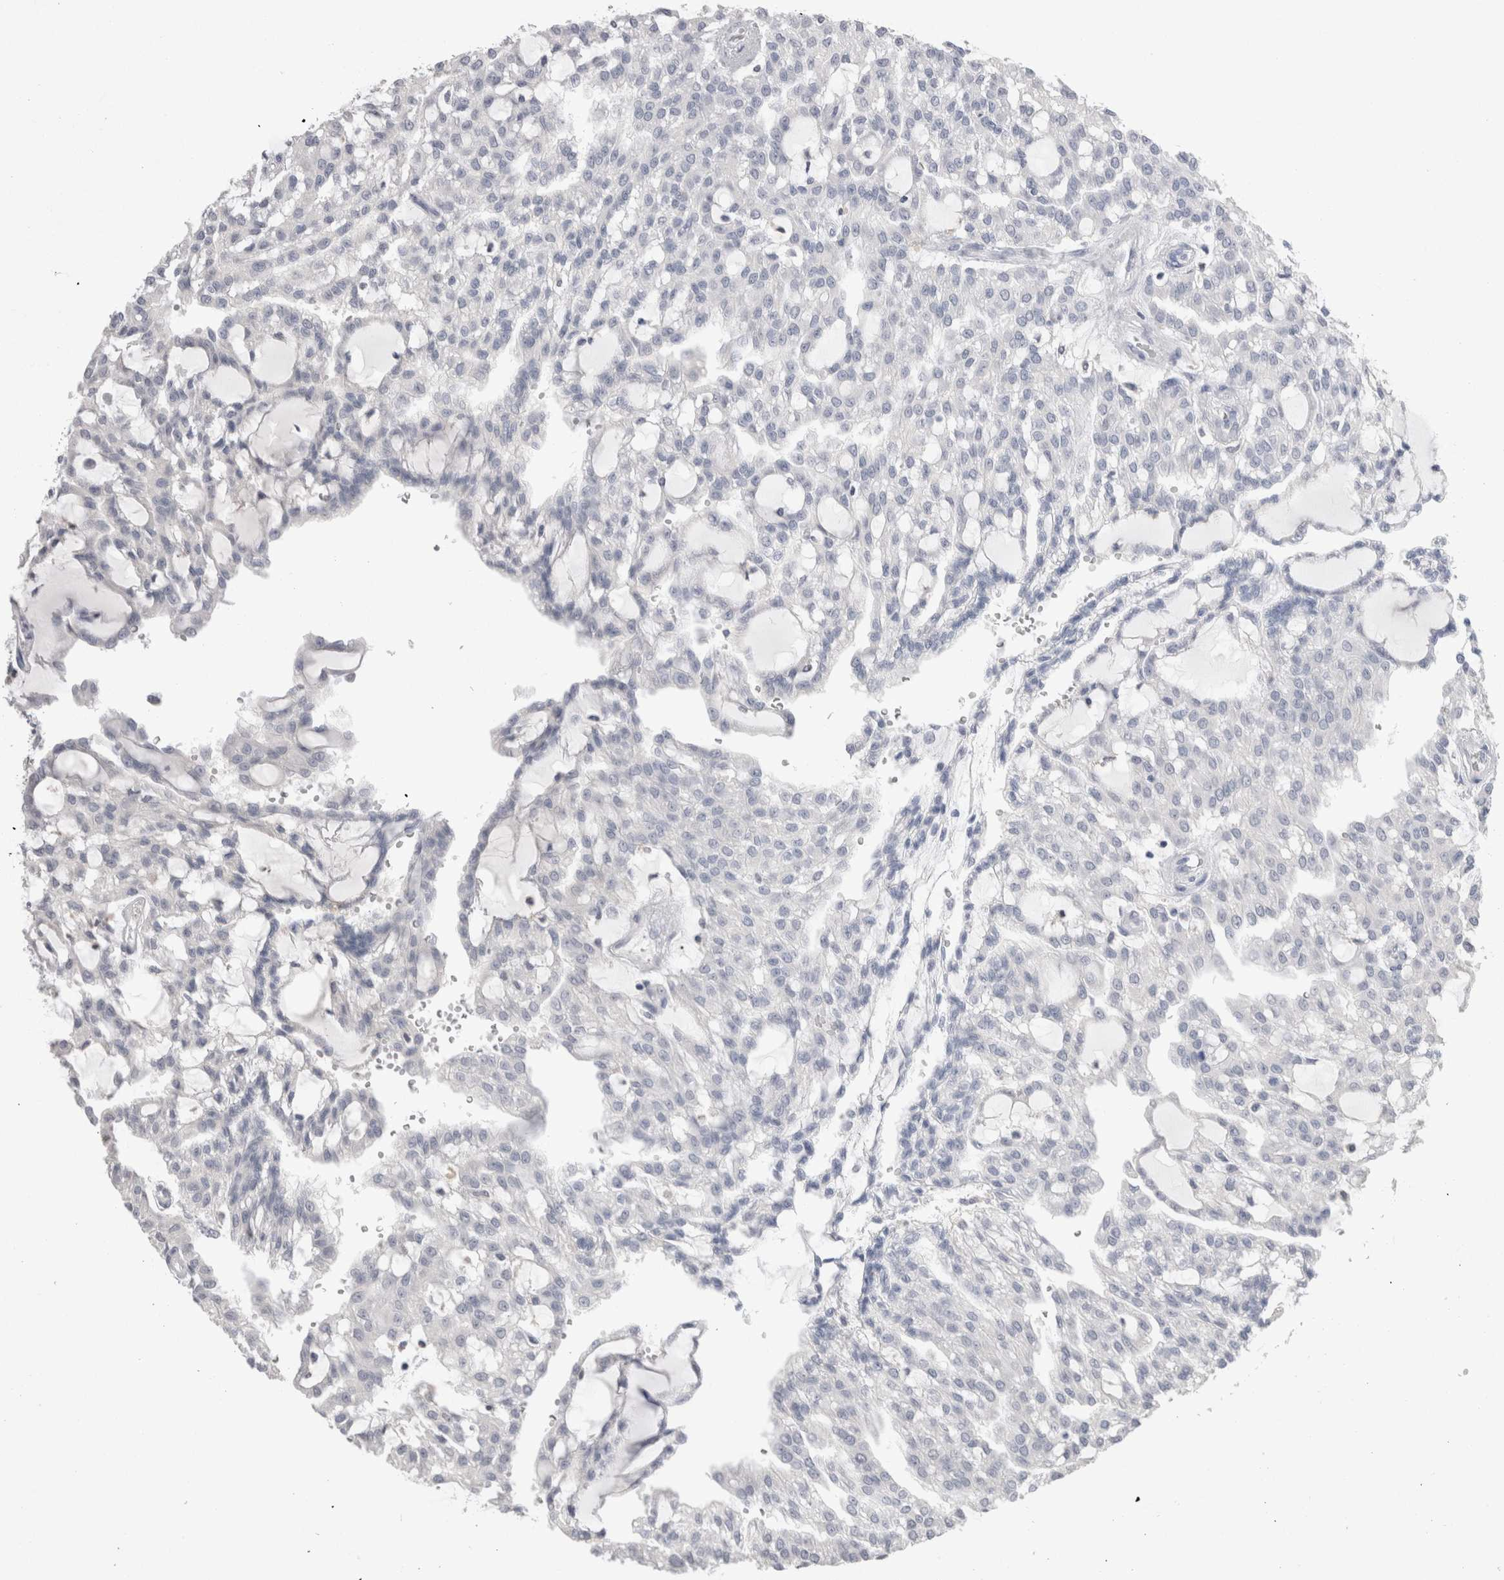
{"staining": {"intensity": "negative", "quantity": "none", "location": "none"}, "tissue": "renal cancer", "cell_type": "Tumor cells", "image_type": "cancer", "snomed": [{"axis": "morphology", "description": "Adenocarcinoma, NOS"}, {"axis": "topography", "description": "Kidney"}], "caption": "Renal cancer stained for a protein using immunohistochemistry exhibits no expression tumor cells.", "gene": "SUCNR1", "patient": {"sex": "male", "age": 63}}